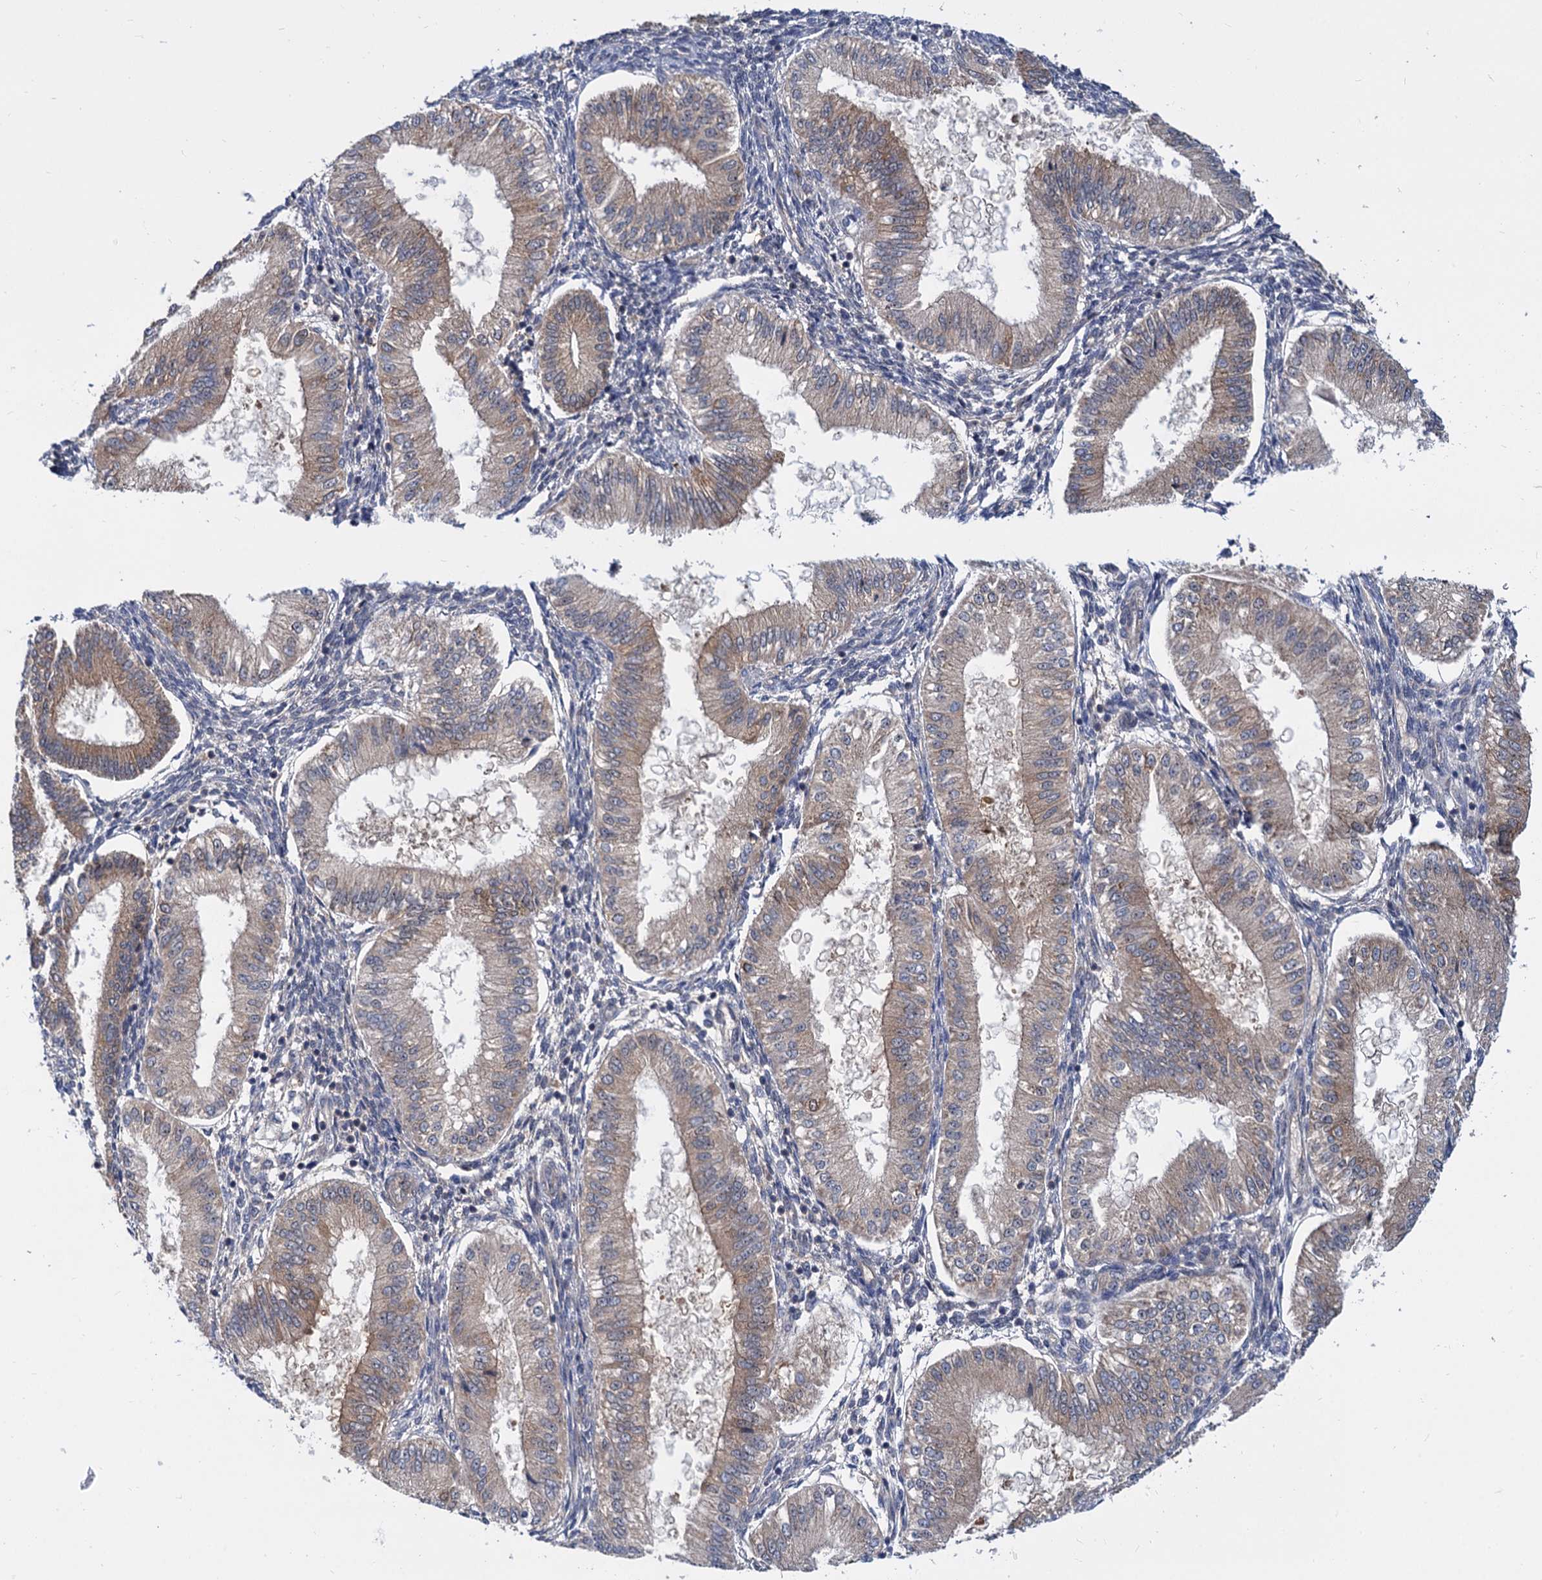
{"staining": {"intensity": "weak", "quantity": "25%-75%", "location": "cytoplasmic/membranous"}, "tissue": "endometrium", "cell_type": "Cells in endometrial stroma", "image_type": "normal", "snomed": [{"axis": "morphology", "description": "Normal tissue, NOS"}, {"axis": "topography", "description": "Endometrium"}], "caption": "Brown immunohistochemical staining in unremarkable human endometrium reveals weak cytoplasmic/membranous expression in approximately 25%-75% of cells in endometrial stroma.", "gene": "SNX15", "patient": {"sex": "female", "age": 39}}